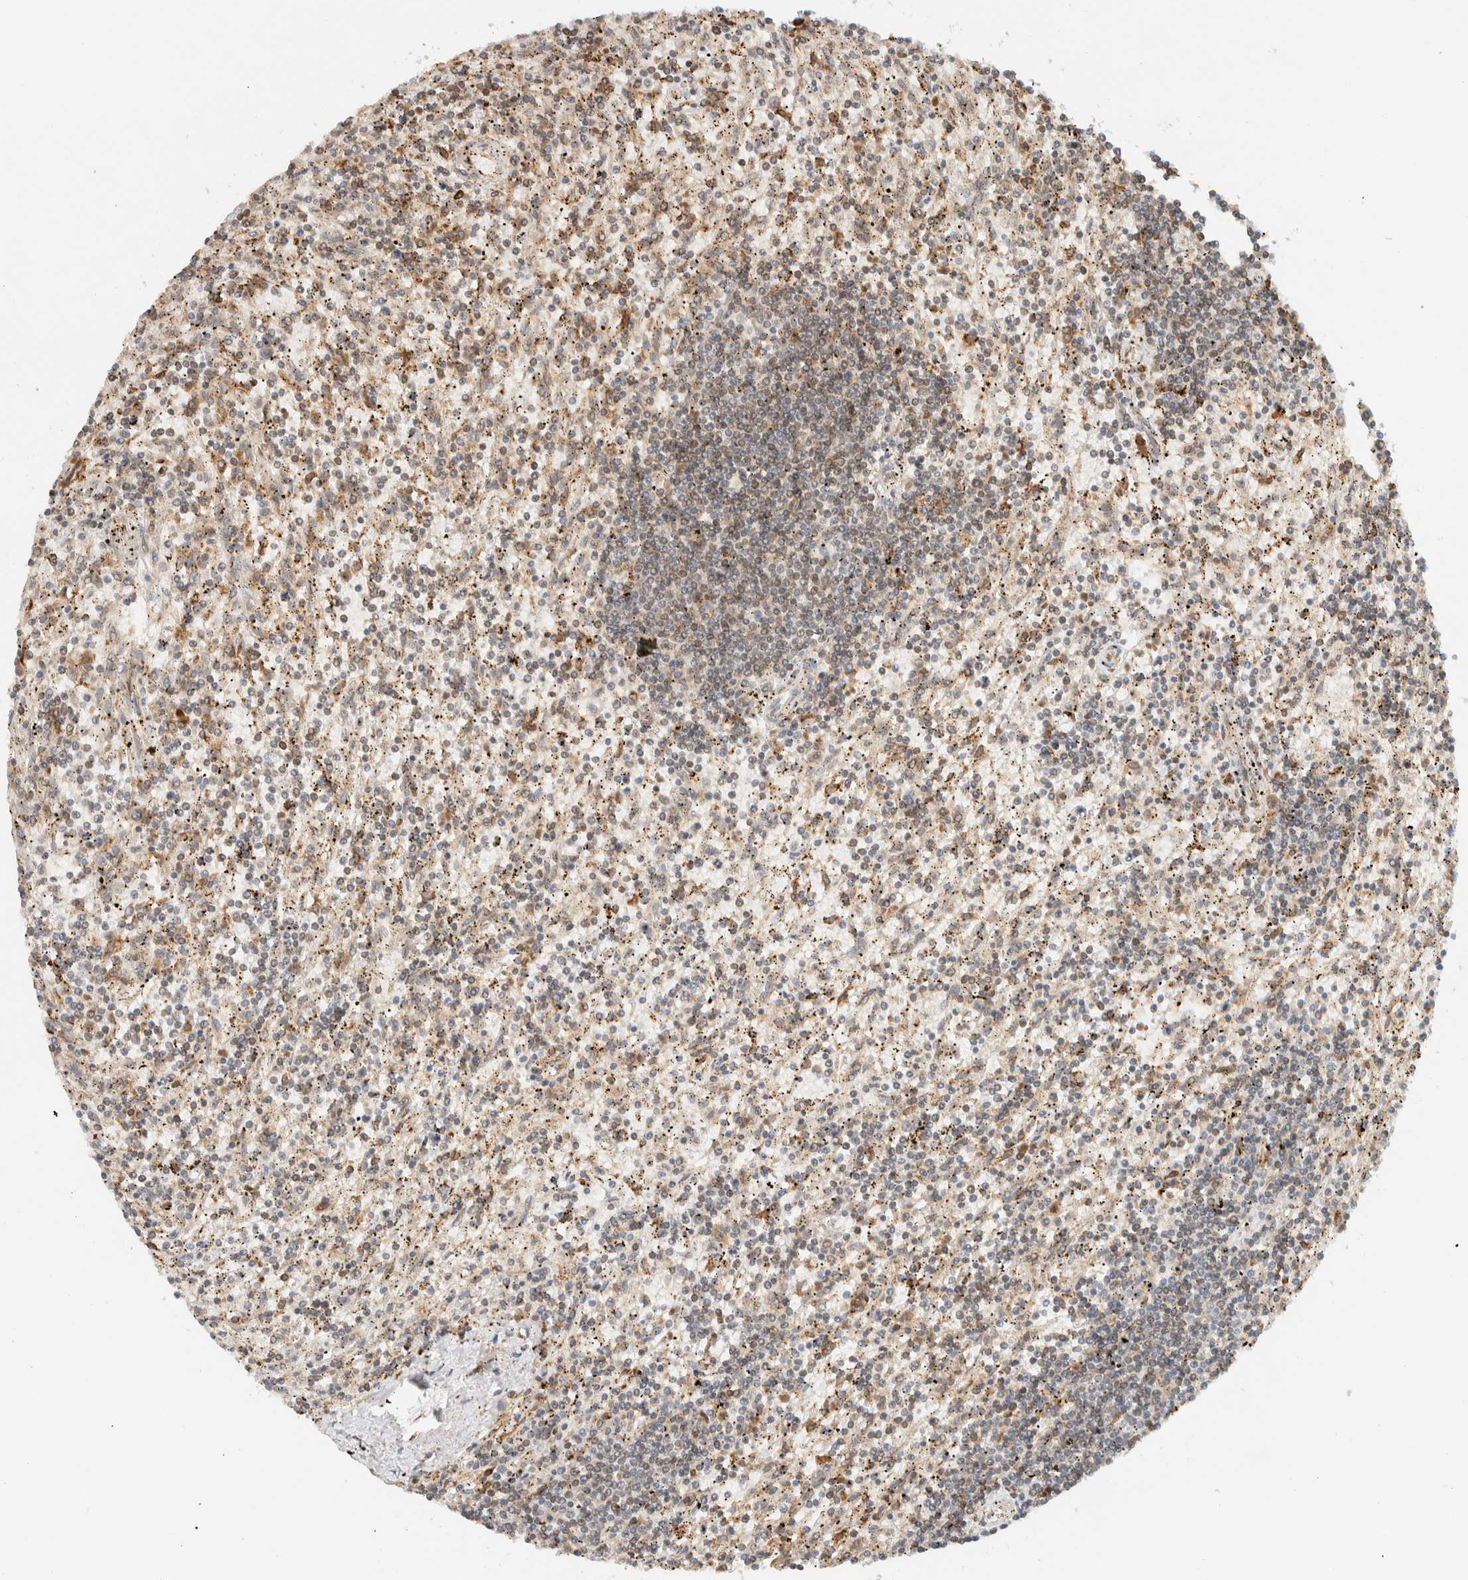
{"staining": {"intensity": "weak", "quantity": "<25%", "location": "nuclear"}, "tissue": "lymphoma", "cell_type": "Tumor cells", "image_type": "cancer", "snomed": [{"axis": "morphology", "description": "Malignant lymphoma, non-Hodgkin's type, Low grade"}, {"axis": "topography", "description": "Spleen"}], "caption": "This is an immunohistochemistry (IHC) histopathology image of human low-grade malignant lymphoma, non-Hodgkin's type. There is no expression in tumor cells.", "gene": "ITPRID1", "patient": {"sex": "male", "age": 76}}